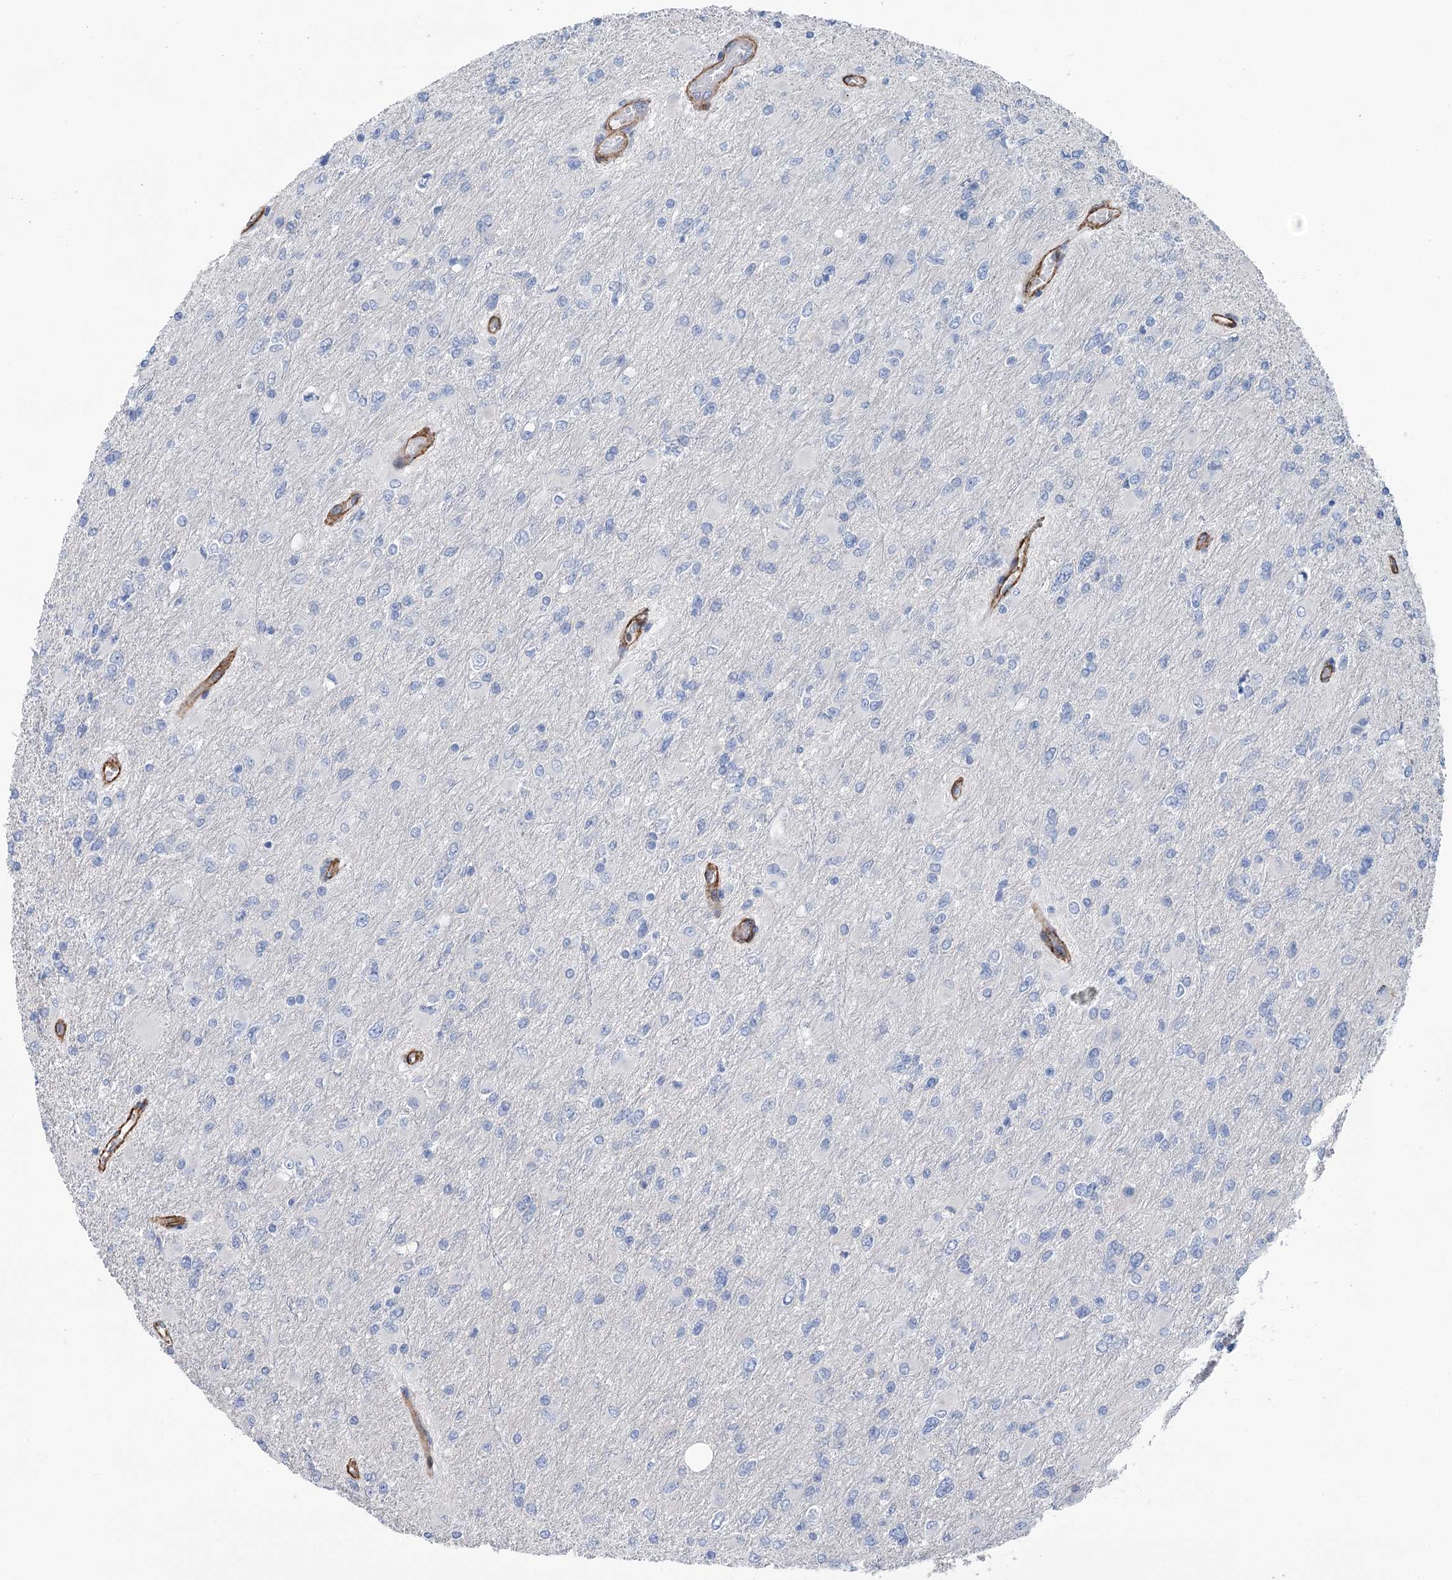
{"staining": {"intensity": "negative", "quantity": "none", "location": "none"}, "tissue": "glioma", "cell_type": "Tumor cells", "image_type": "cancer", "snomed": [{"axis": "morphology", "description": "Glioma, malignant, High grade"}, {"axis": "topography", "description": "Cerebral cortex"}], "caption": "DAB immunohistochemical staining of glioma shows no significant positivity in tumor cells.", "gene": "IQSEC1", "patient": {"sex": "female", "age": 36}}